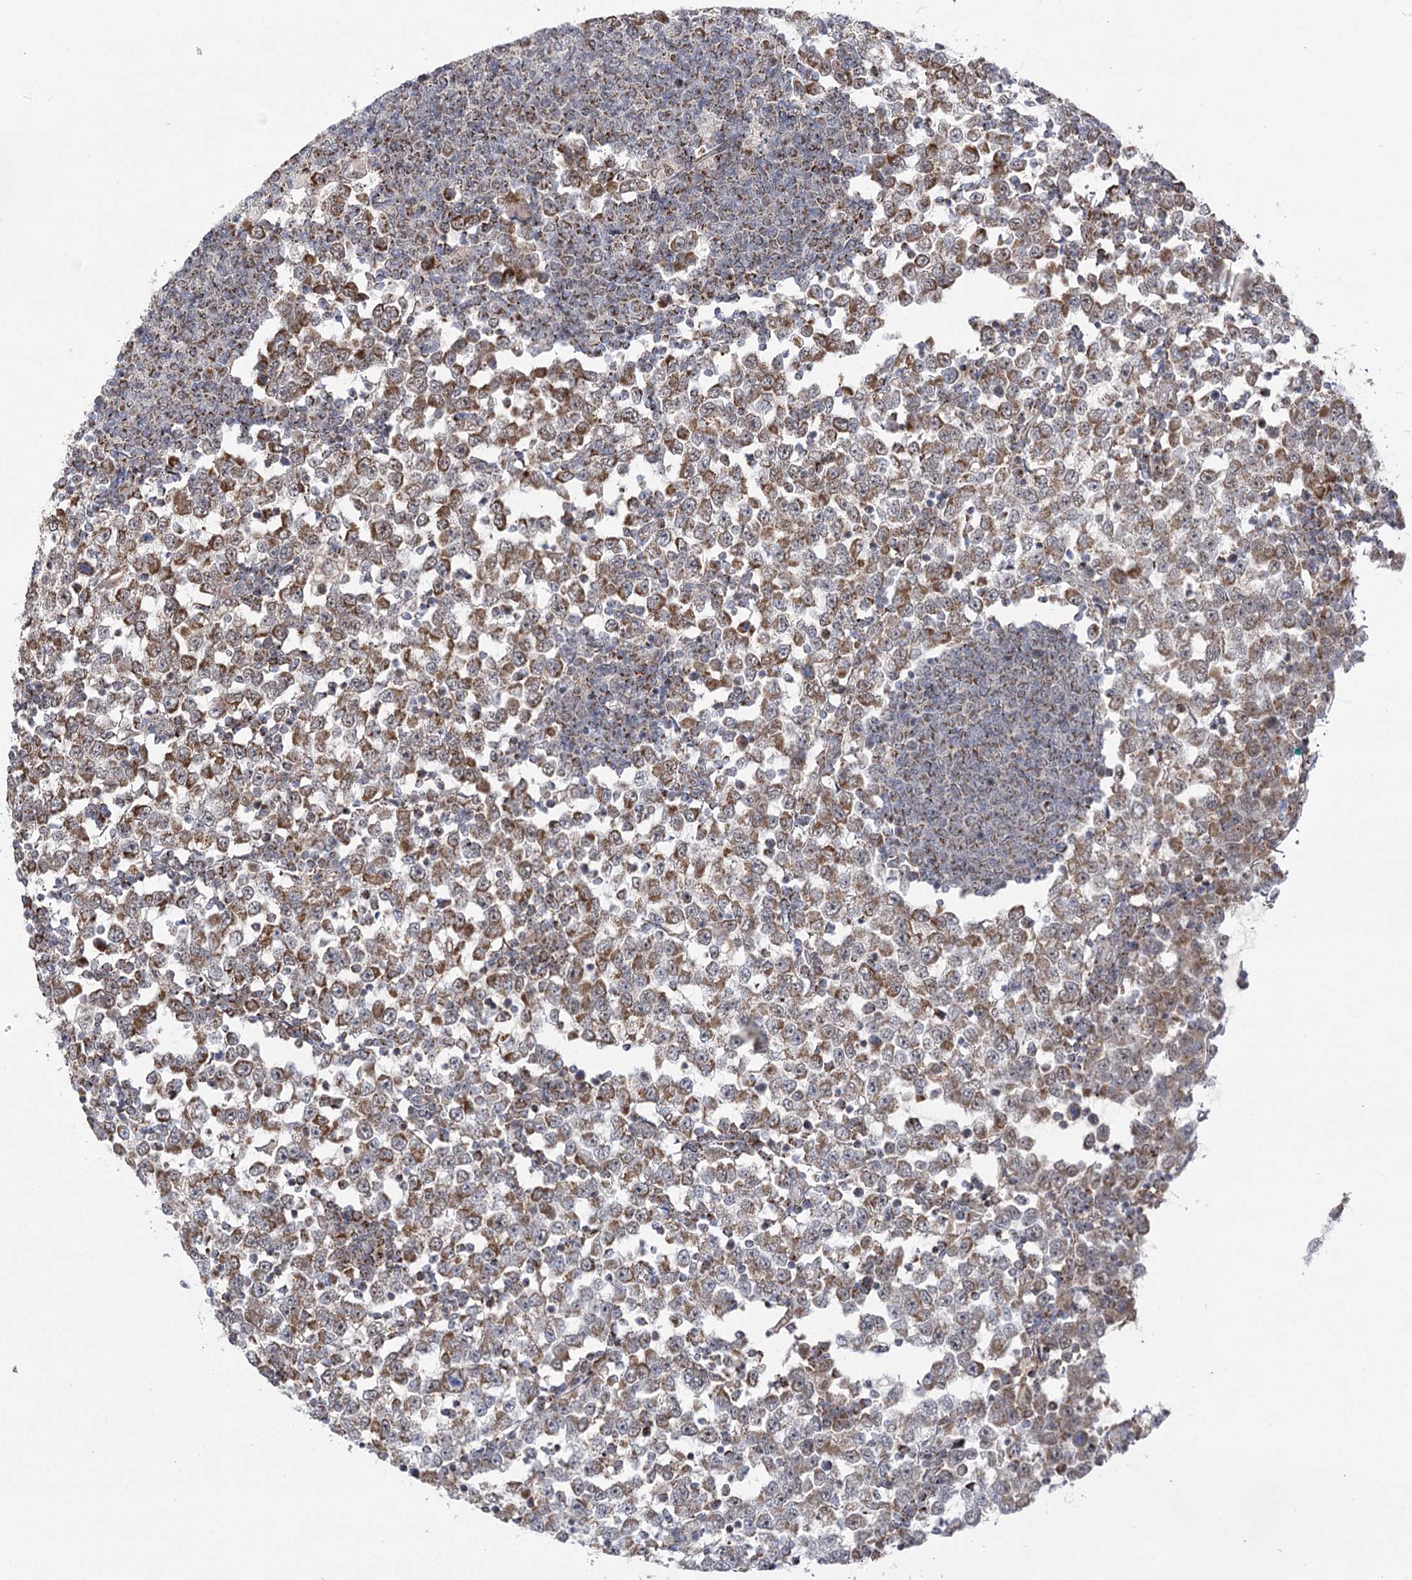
{"staining": {"intensity": "moderate", "quantity": ">75%", "location": "cytoplasmic/membranous,nuclear"}, "tissue": "testis cancer", "cell_type": "Tumor cells", "image_type": "cancer", "snomed": [{"axis": "morphology", "description": "Seminoma, NOS"}, {"axis": "topography", "description": "Testis"}], "caption": "DAB immunohistochemical staining of human testis cancer shows moderate cytoplasmic/membranous and nuclear protein expression in approximately >75% of tumor cells.", "gene": "SLC4A1AP", "patient": {"sex": "male", "age": 65}}